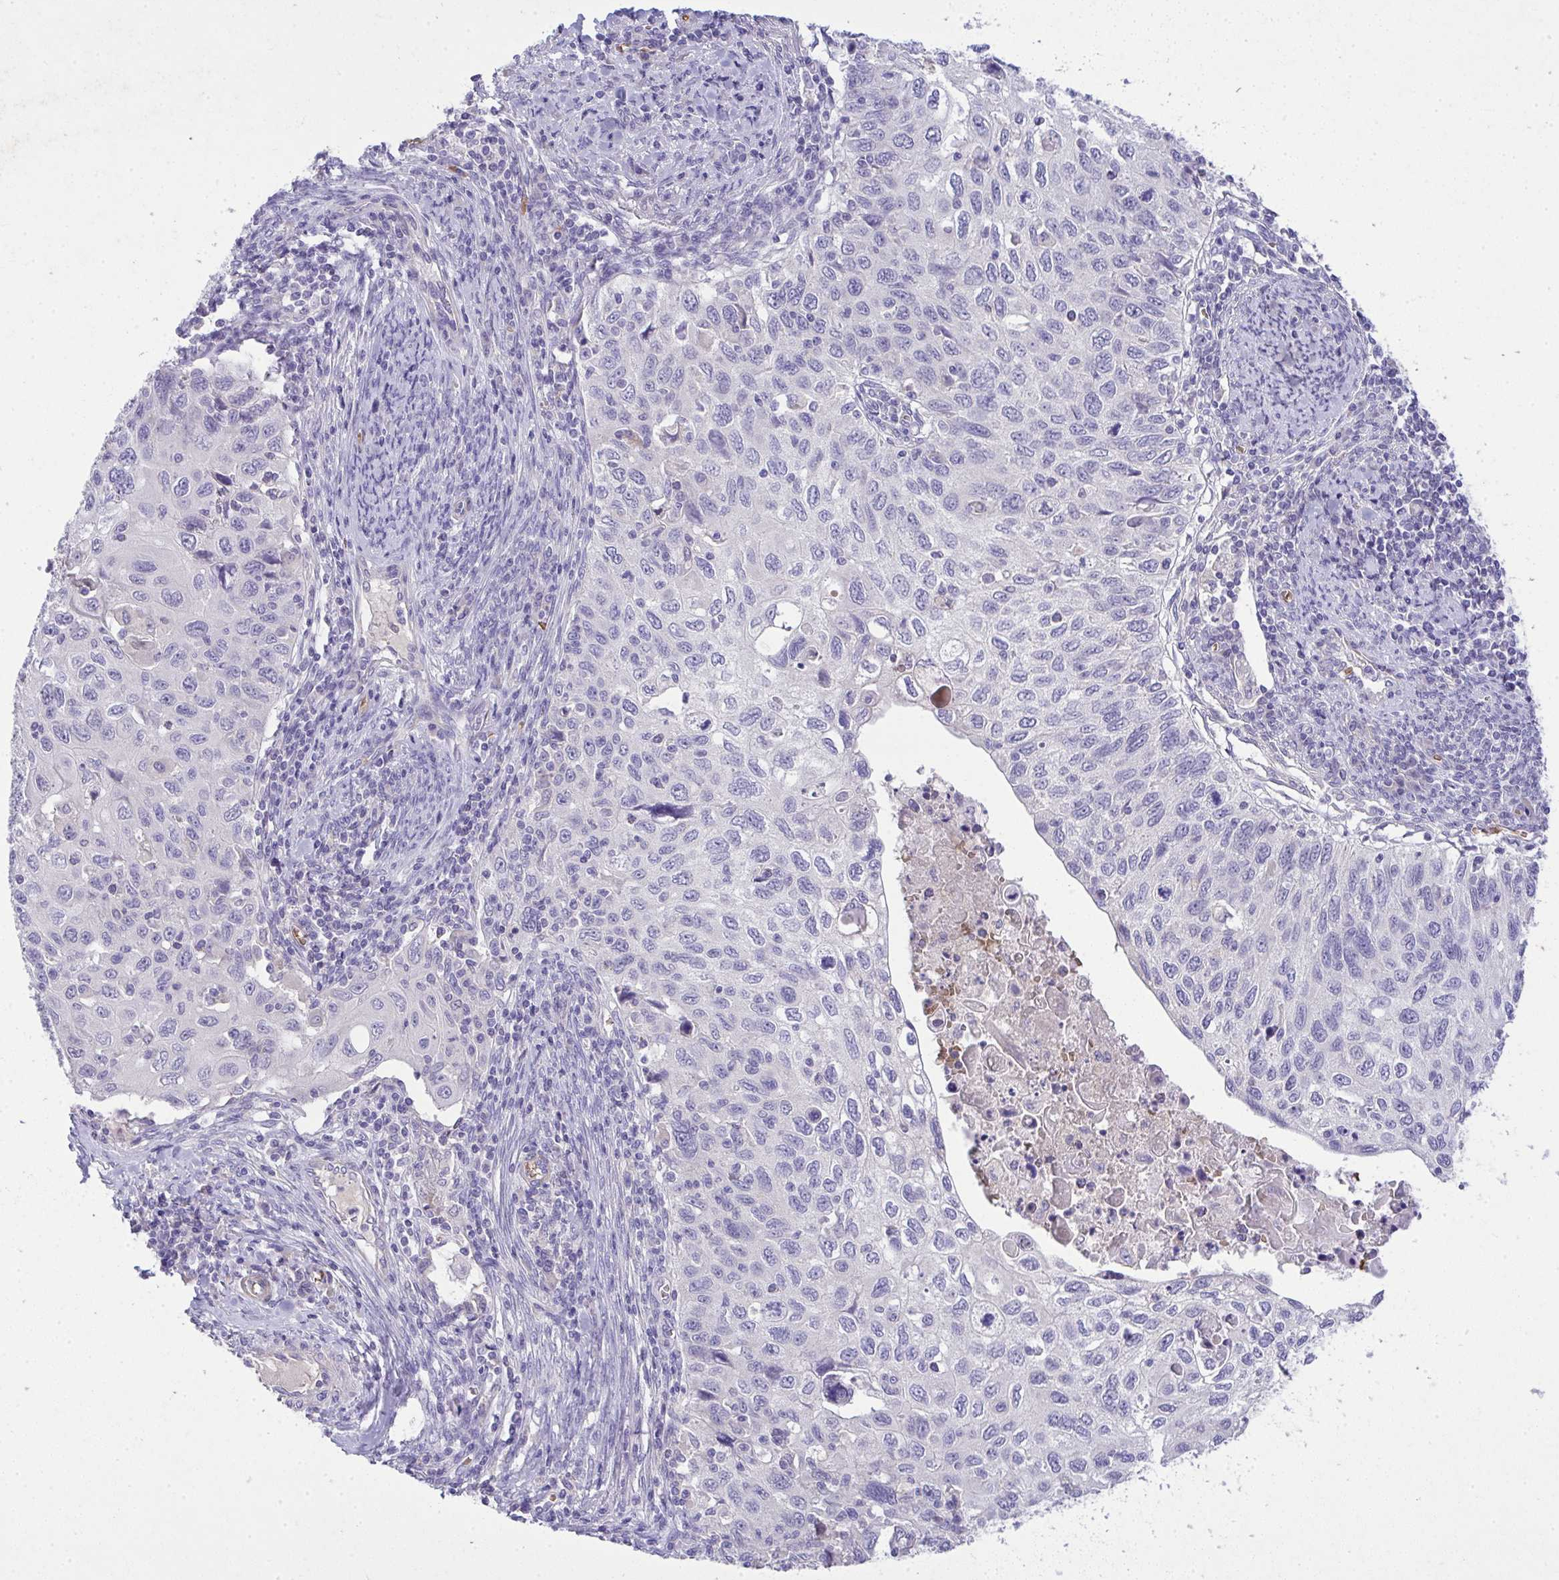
{"staining": {"intensity": "negative", "quantity": "none", "location": "none"}, "tissue": "cervical cancer", "cell_type": "Tumor cells", "image_type": "cancer", "snomed": [{"axis": "morphology", "description": "Squamous cell carcinoma, NOS"}, {"axis": "topography", "description": "Cervix"}], "caption": "Tumor cells are negative for brown protein staining in squamous cell carcinoma (cervical).", "gene": "SPTB", "patient": {"sex": "female", "age": 70}}